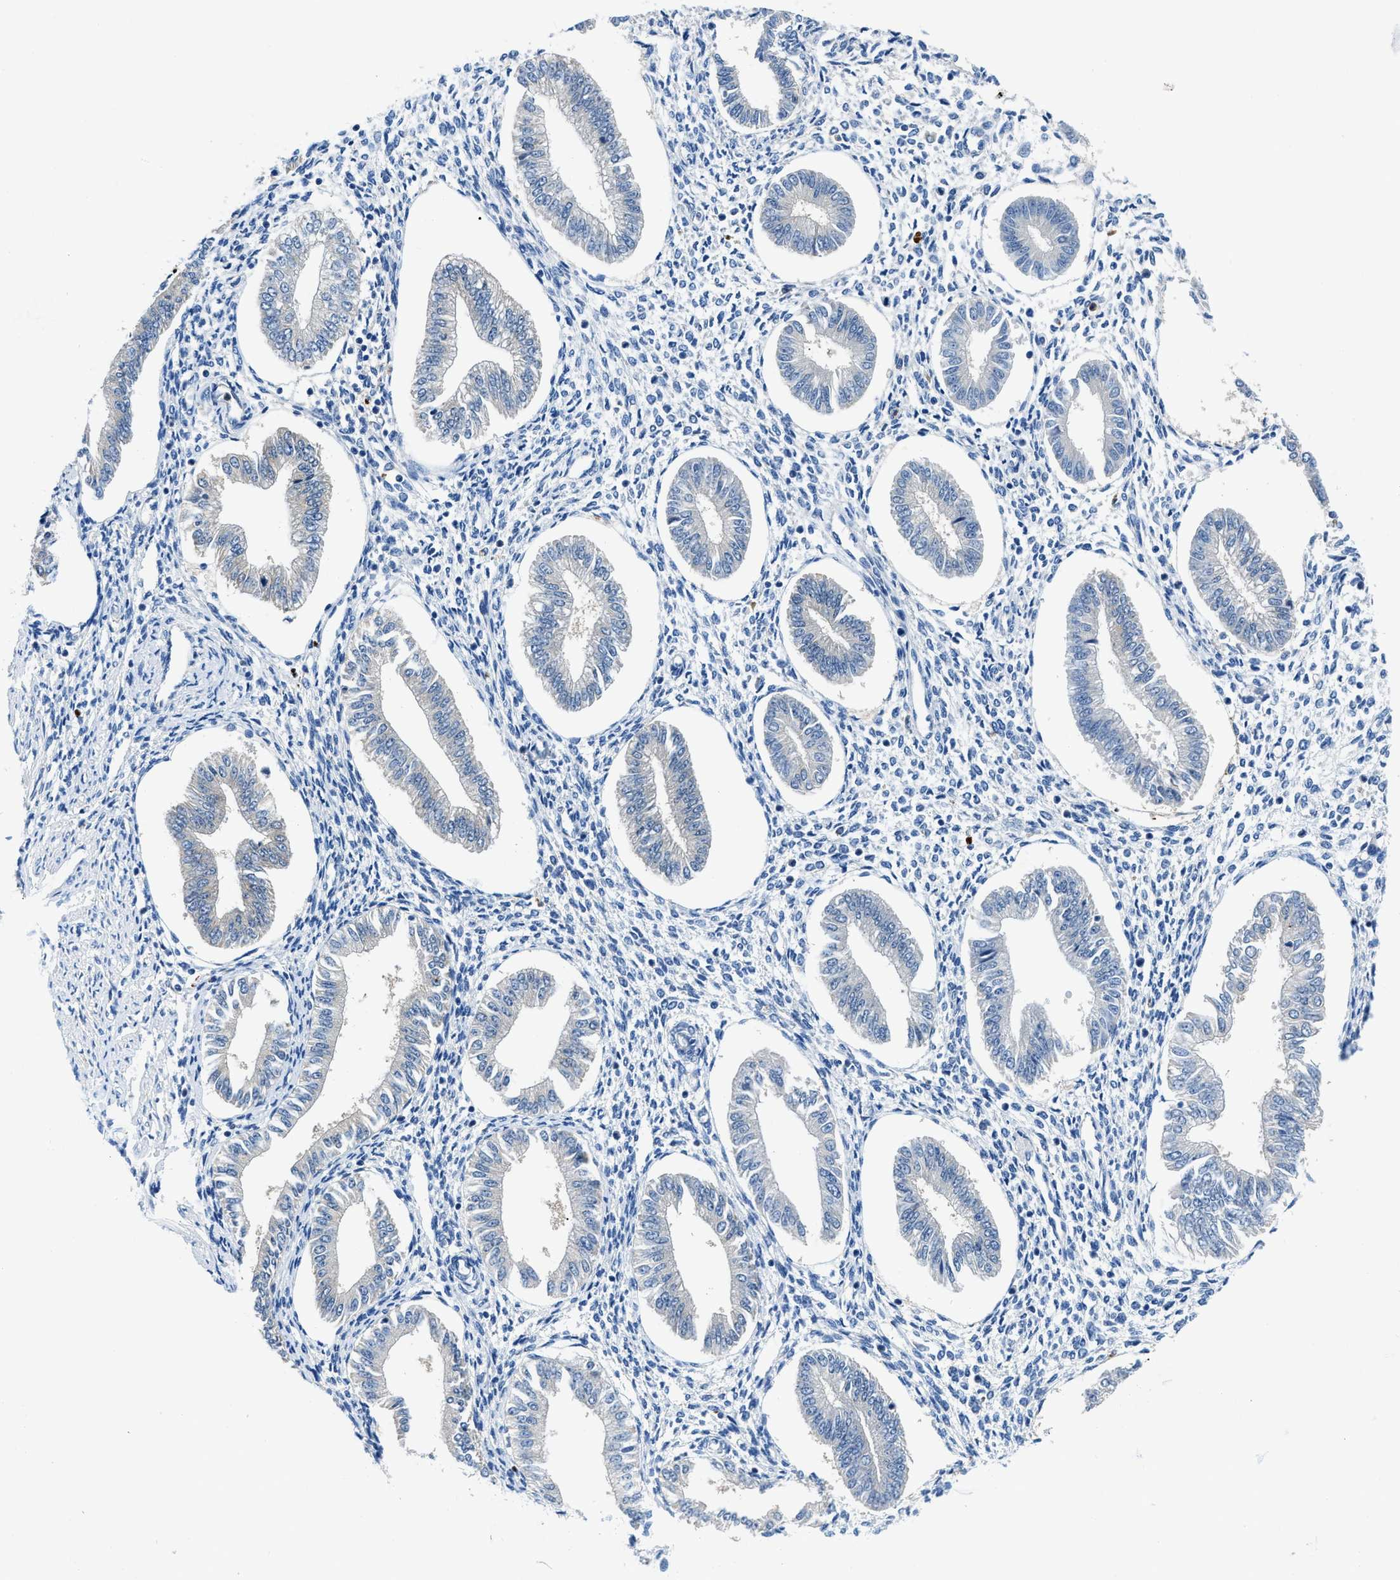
{"staining": {"intensity": "negative", "quantity": "none", "location": "none"}, "tissue": "endometrium", "cell_type": "Cells in endometrial stroma", "image_type": "normal", "snomed": [{"axis": "morphology", "description": "Normal tissue, NOS"}, {"axis": "topography", "description": "Endometrium"}], "caption": "Endometrium was stained to show a protein in brown. There is no significant staining in cells in endometrial stroma. The staining is performed using DAB (3,3'-diaminobenzidine) brown chromogen with nuclei counter-stained in using hematoxylin.", "gene": "ADGRE3", "patient": {"sex": "female", "age": 50}}